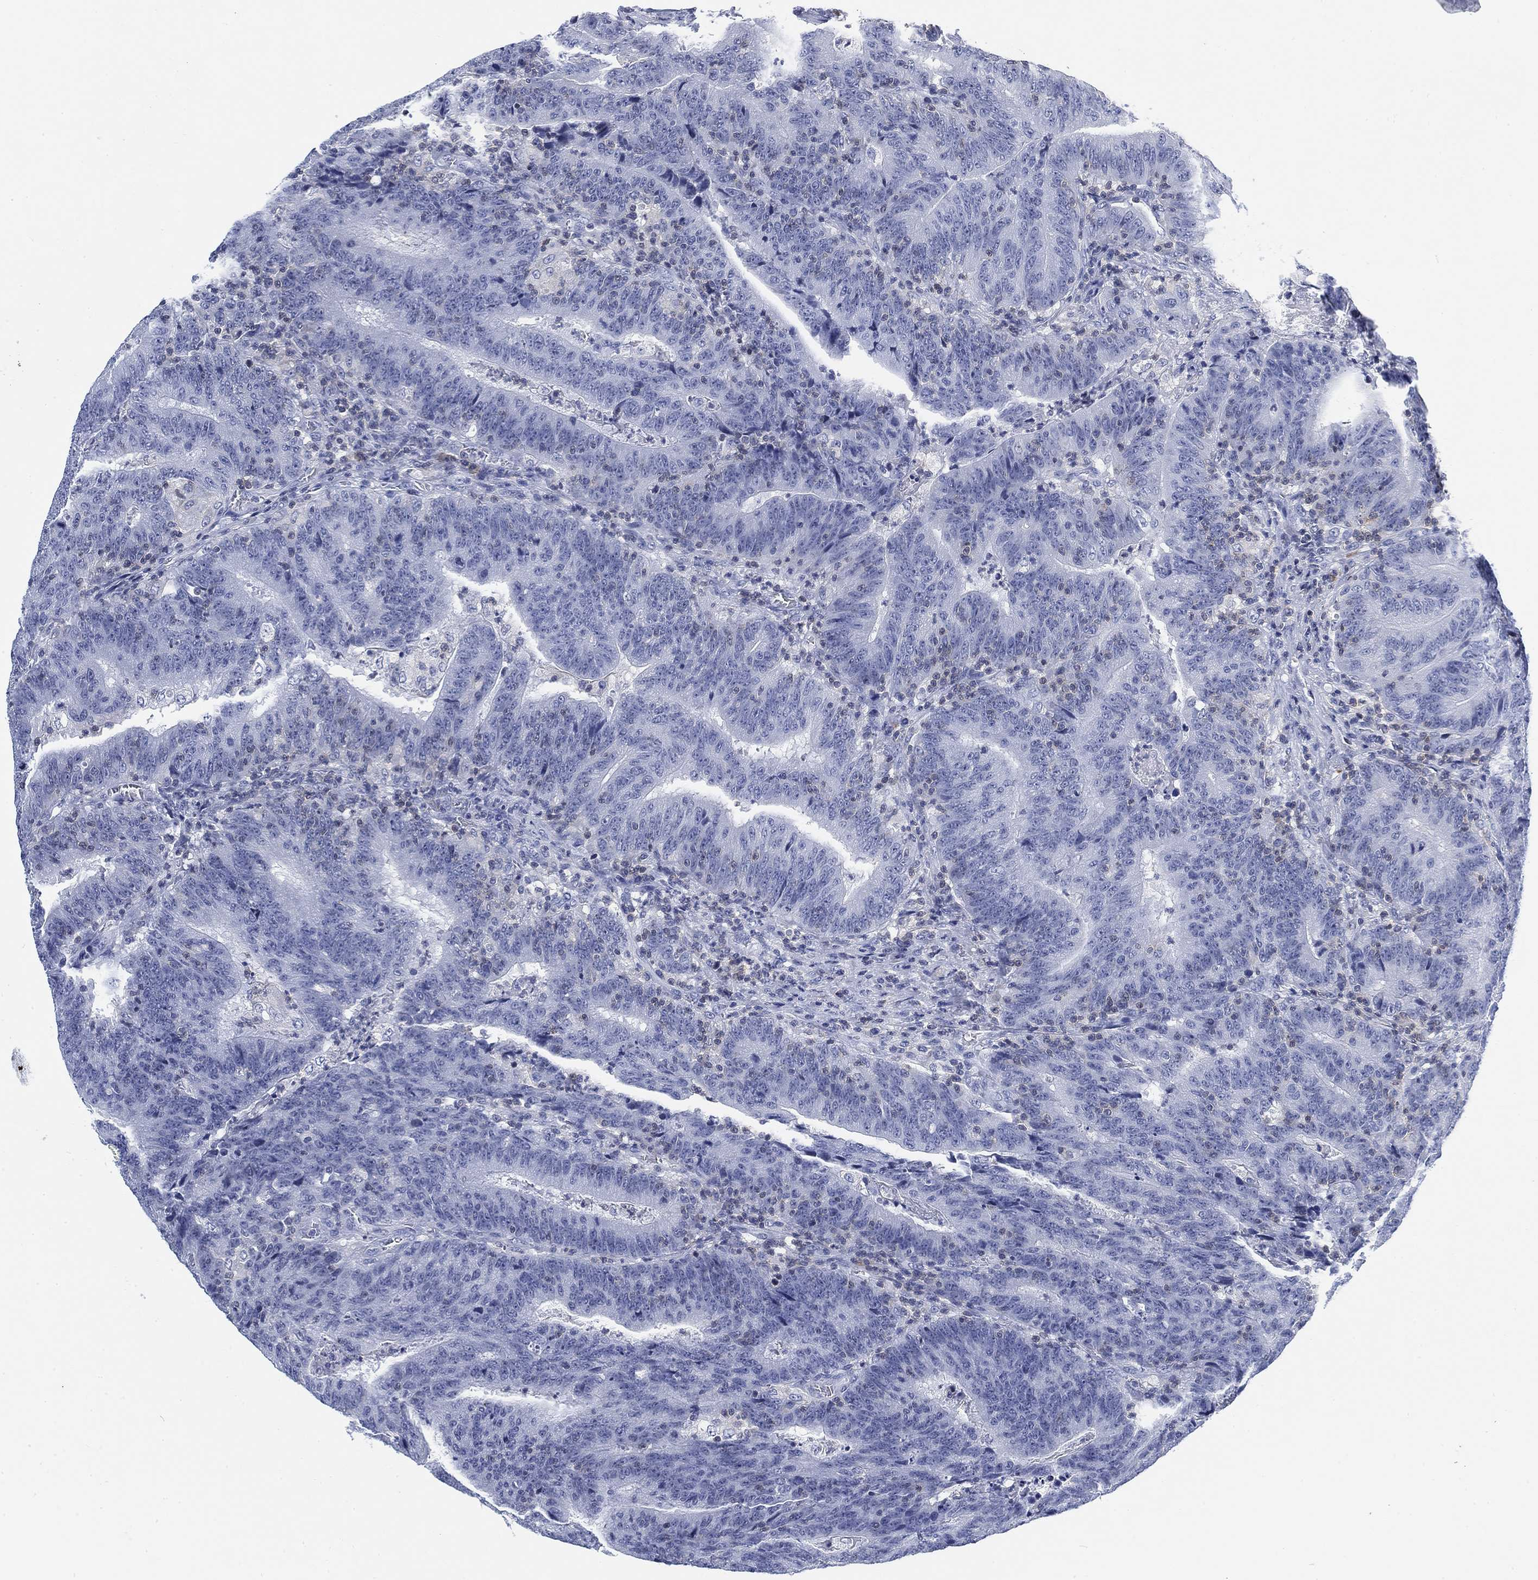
{"staining": {"intensity": "negative", "quantity": "none", "location": "none"}, "tissue": "colorectal cancer", "cell_type": "Tumor cells", "image_type": "cancer", "snomed": [{"axis": "morphology", "description": "Adenocarcinoma, NOS"}, {"axis": "topography", "description": "Colon"}], "caption": "There is no significant expression in tumor cells of colorectal cancer.", "gene": "FYB1", "patient": {"sex": "female", "age": 75}}